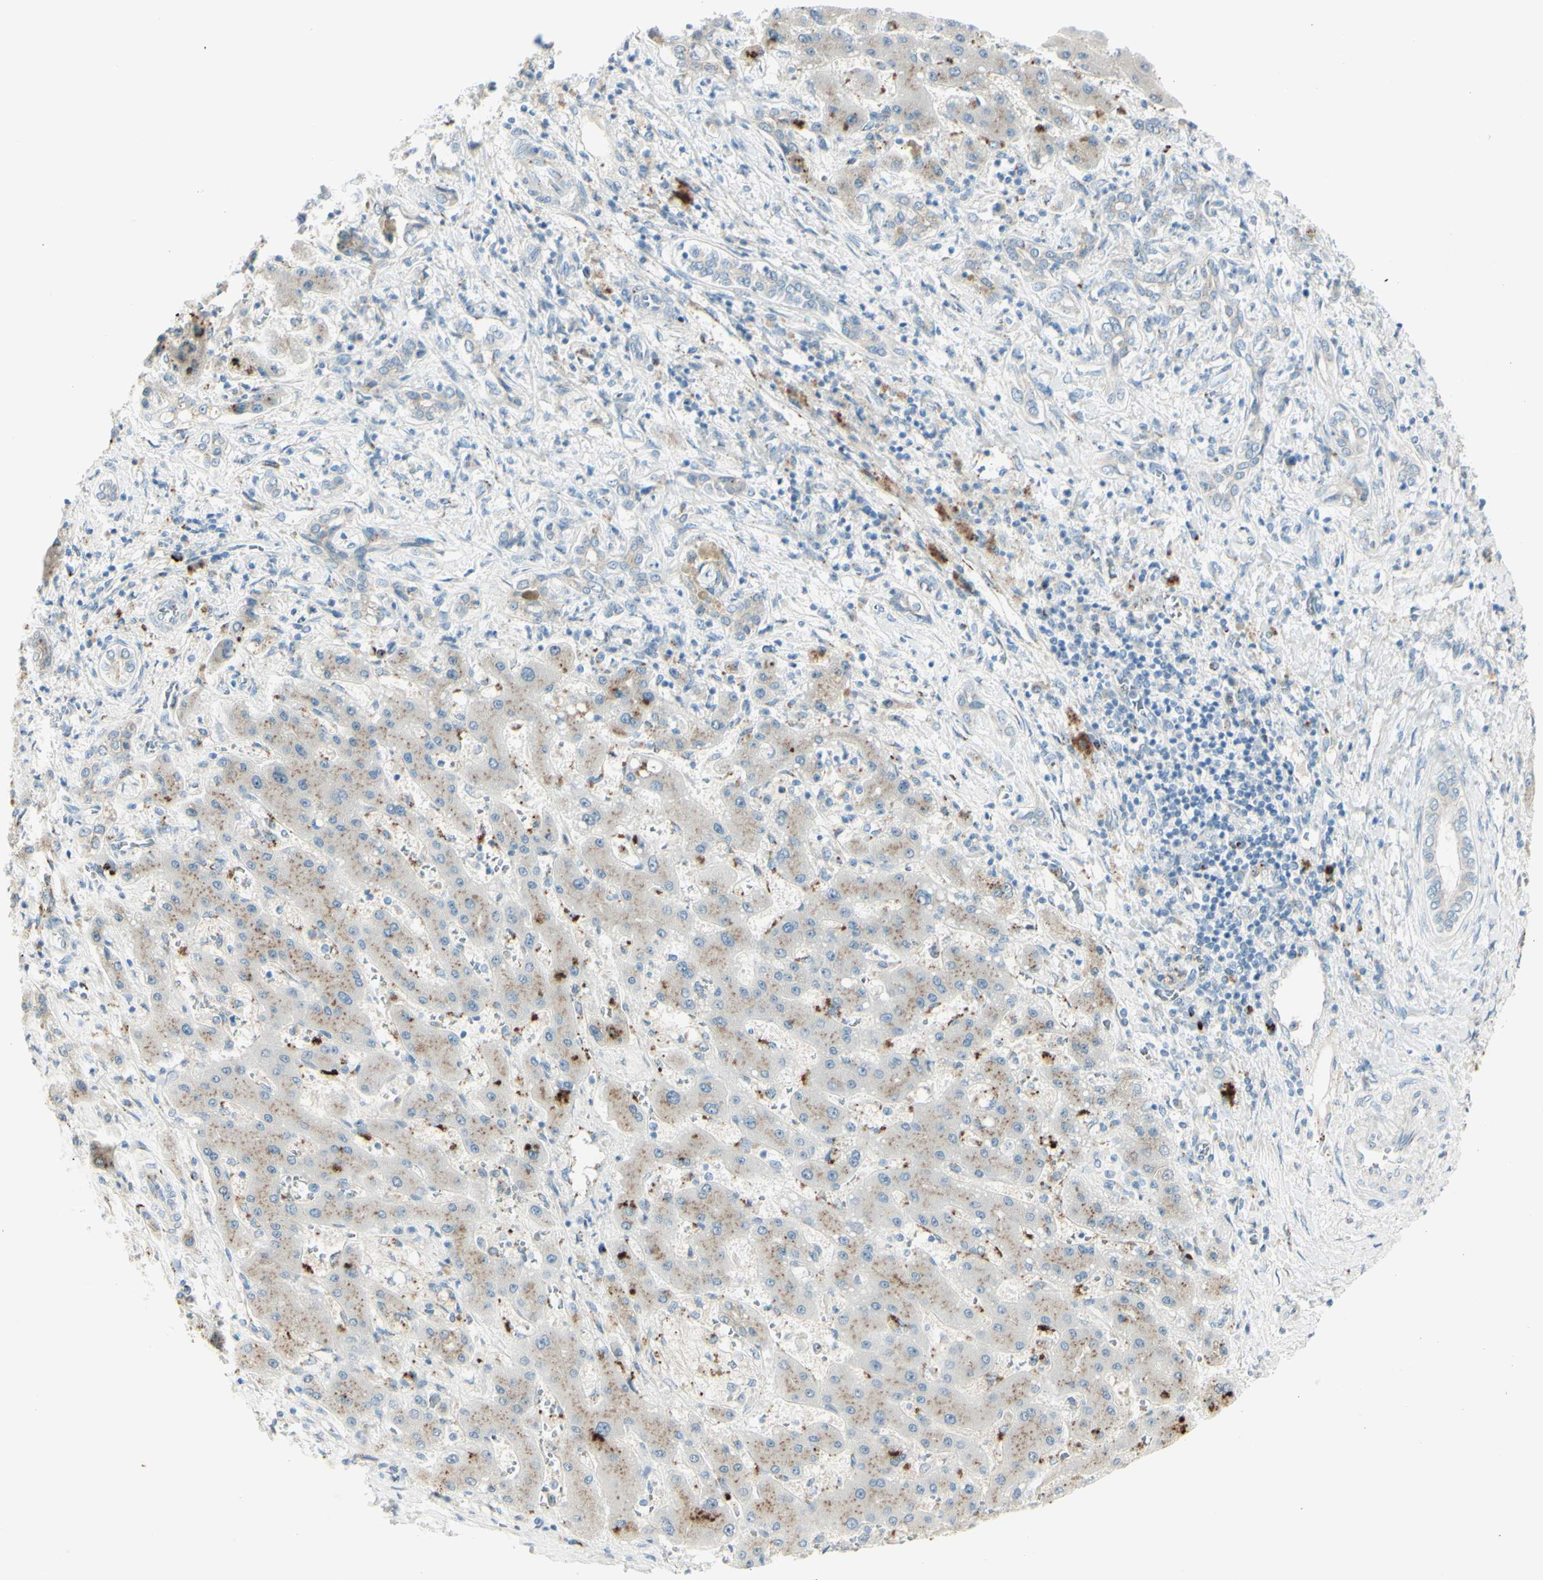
{"staining": {"intensity": "weak", "quantity": "25%-75%", "location": "cytoplasmic/membranous"}, "tissue": "liver cancer", "cell_type": "Tumor cells", "image_type": "cancer", "snomed": [{"axis": "morphology", "description": "Cholangiocarcinoma"}, {"axis": "topography", "description": "Liver"}], "caption": "IHC photomicrograph of liver cholangiocarcinoma stained for a protein (brown), which demonstrates low levels of weak cytoplasmic/membranous positivity in approximately 25%-75% of tumor cells.", "gene": "B4GALT1", "patient": {"sex": "male", "age": 50}}